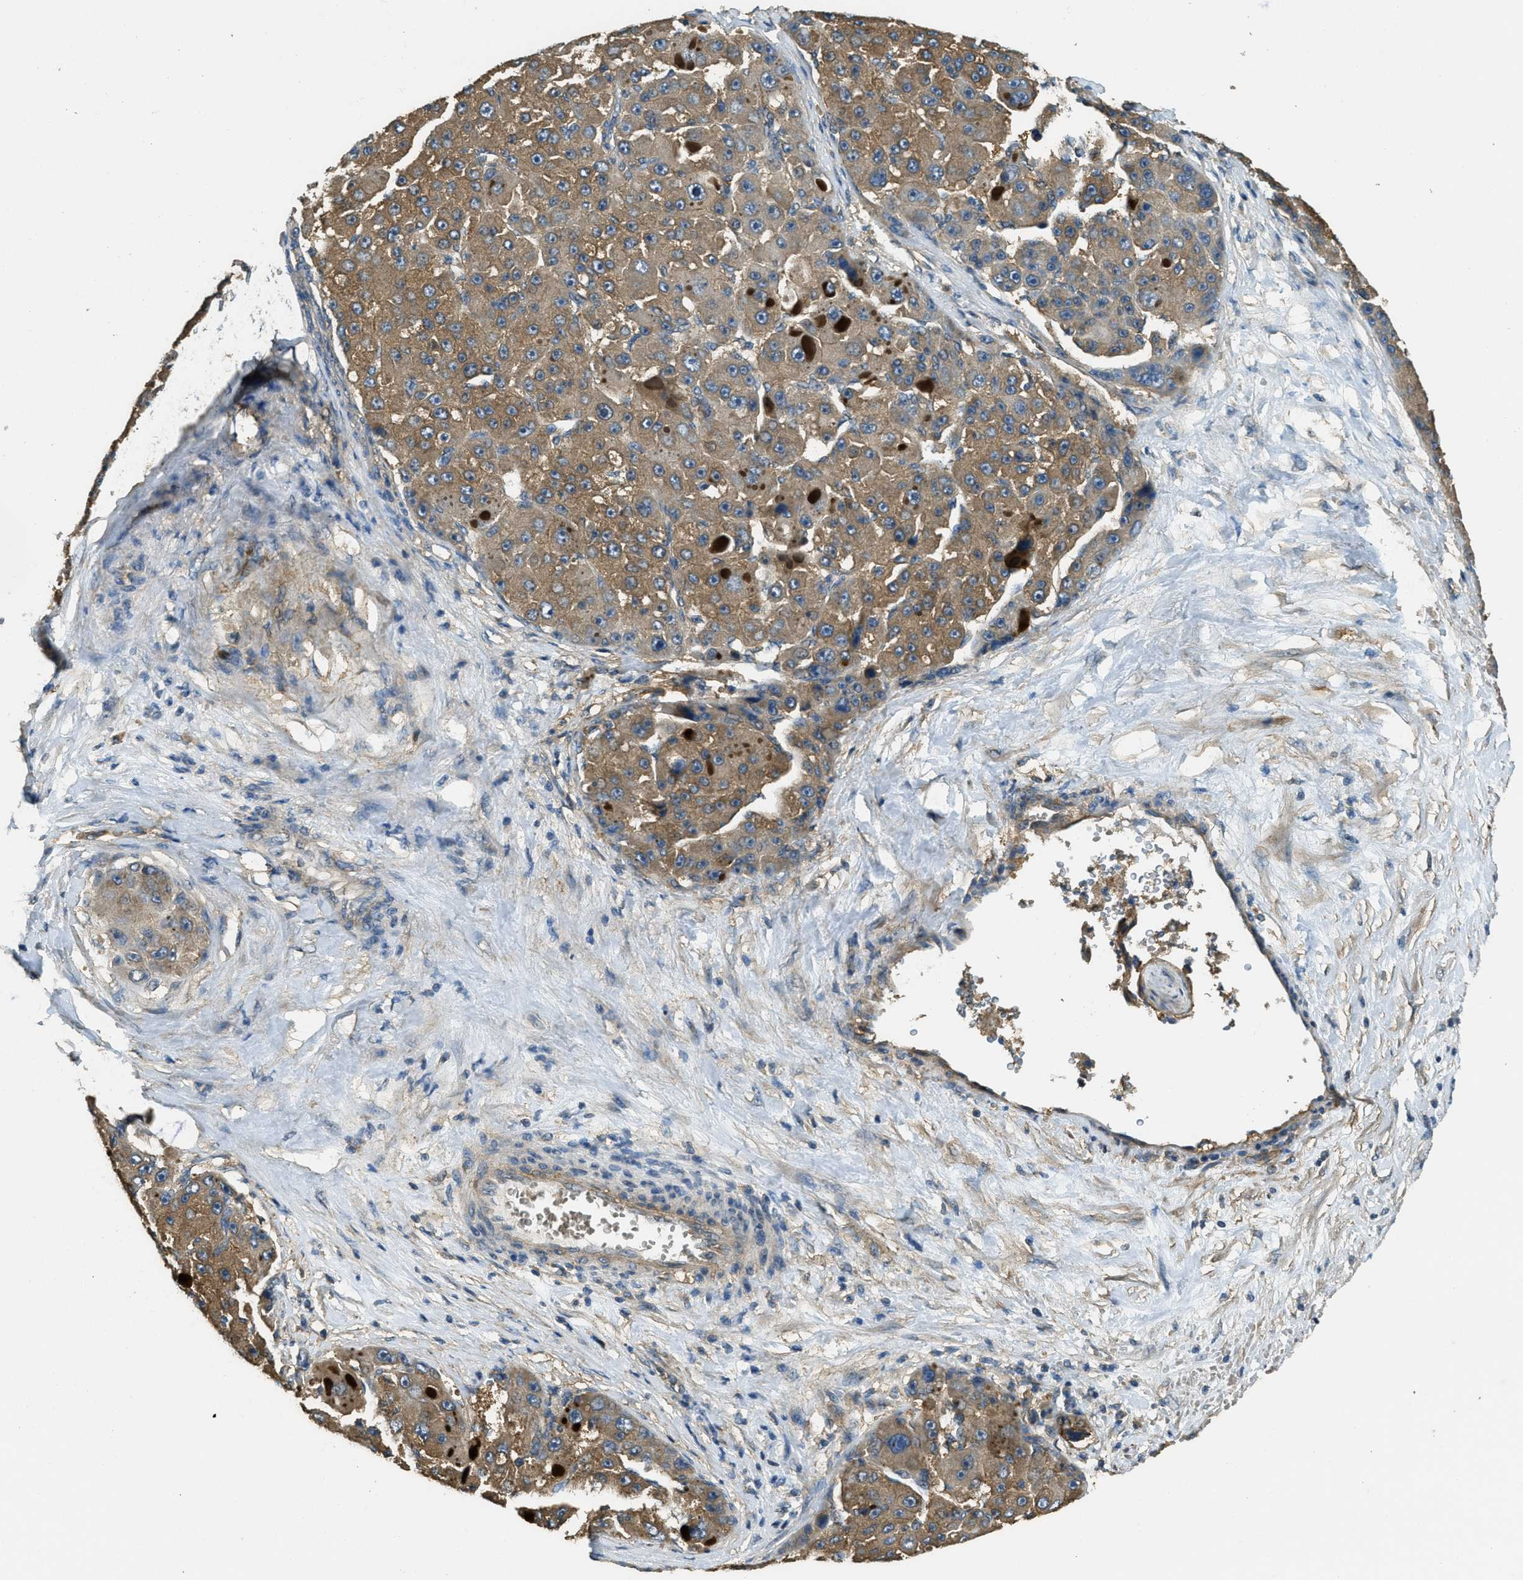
{"staining": {"intensity": "moderate", "quantity": ">75%", "location": "cytoplasmic/membranous"}, "tissue": "liver cancer", "cell_type": "Tumor cells", "image_type": "cancer", "snomed": [{"axis": "morphology", "description": "Carcinoma, Hepatocellular, NOS"}, {"axis": "topography", "description": "Liver"}], "caption": "Human liver cancer stained with a protein marker demonstrates moderate staining in tumor cells.", "gene": "CD276", "patient": {"sex": "male", "age": 76}}